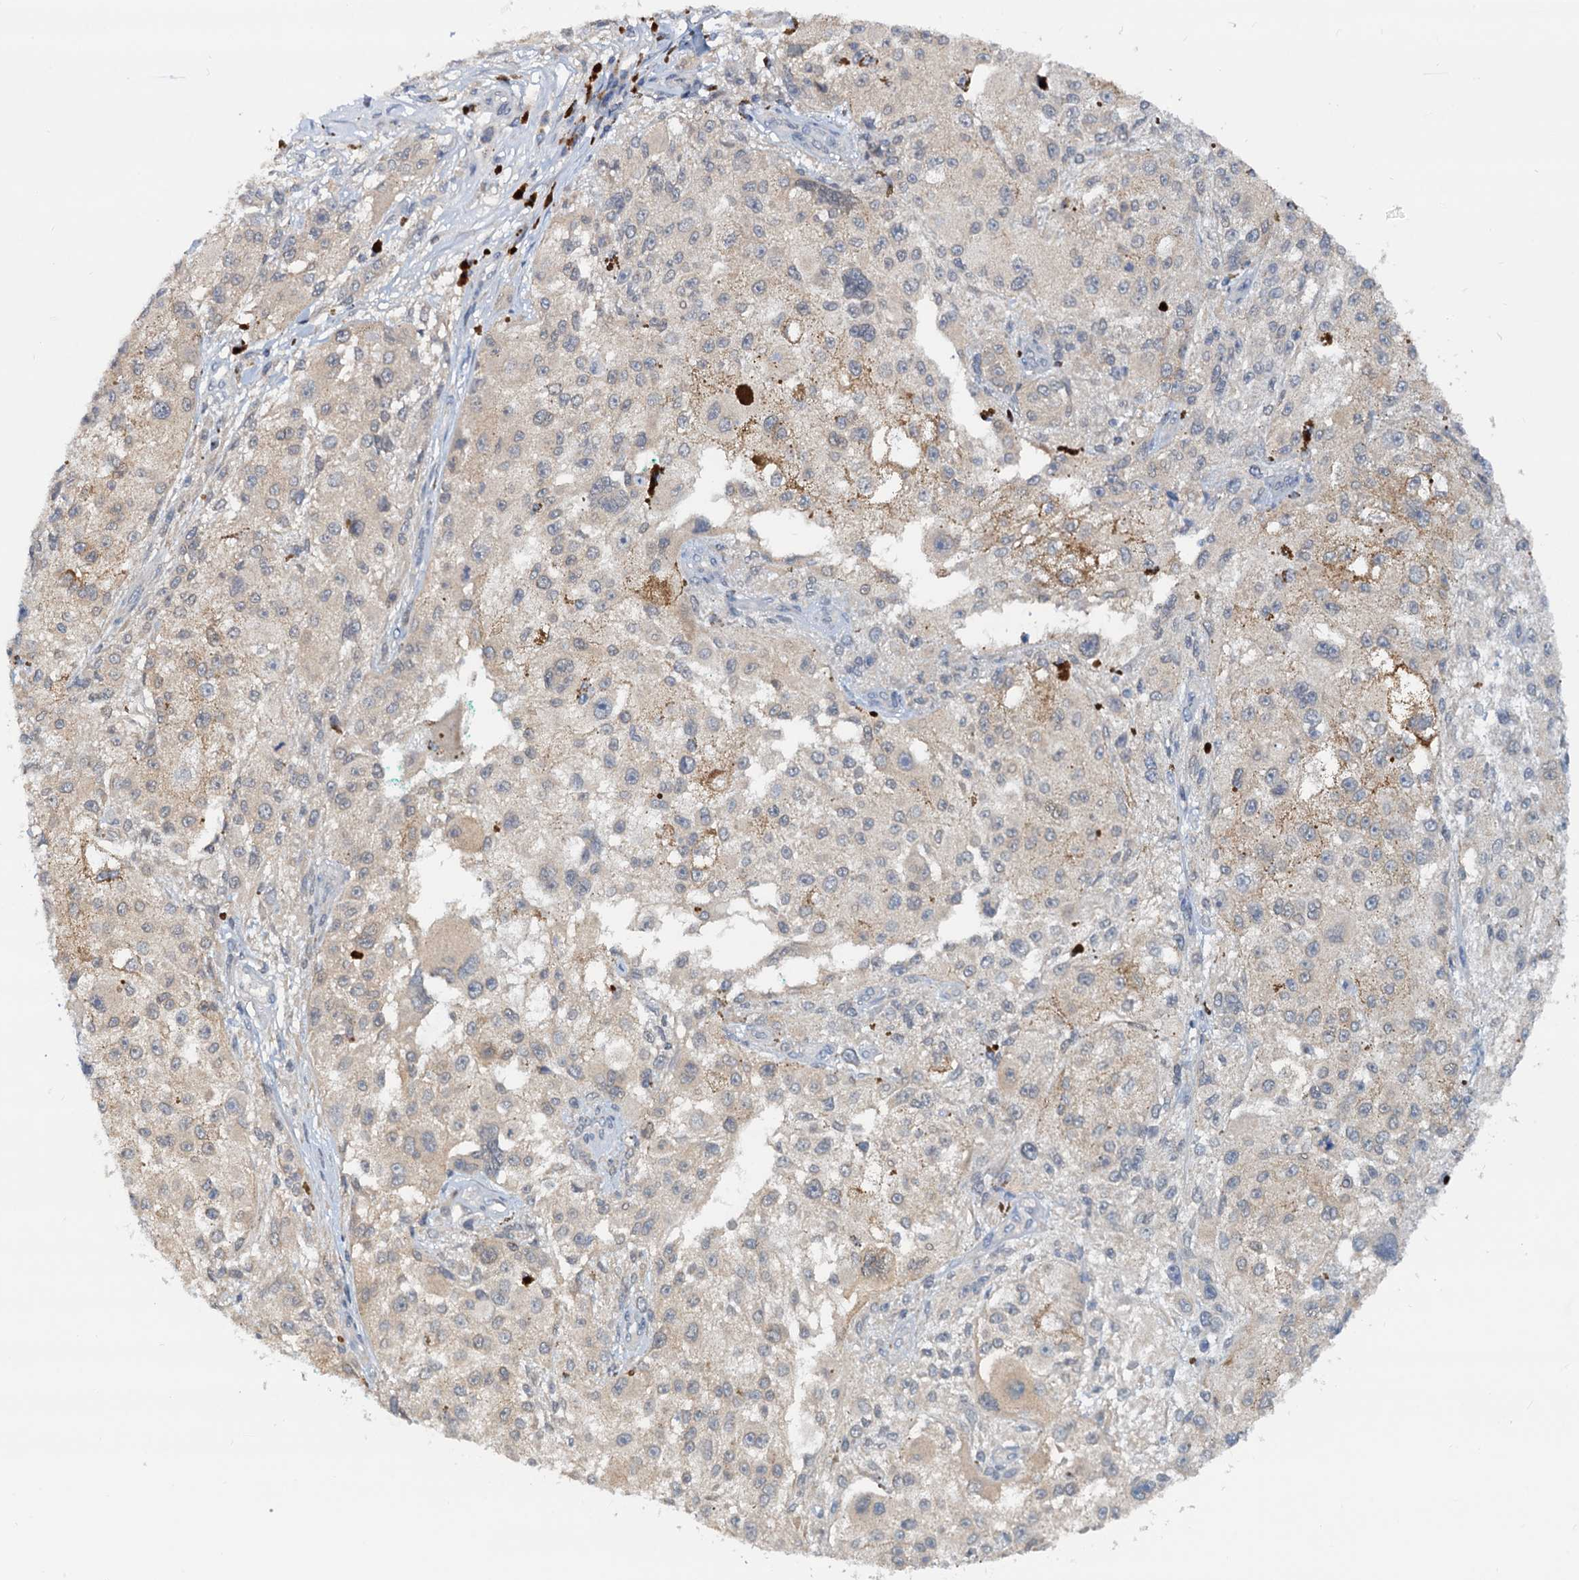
{"staining": {"intensity": "negative", "quantity": "none", "location": "none"}, "tissue": "melanoma", "cell_type": "Tumor cells", "image_type": "cancer", "snomed": [{"axis": "morphology", "description": "Necrosis, NOS"}, {"axis": "morphology", "description": "Malignant melanoma, NOS"}, {"axis": "topography", "description": "Skin"}], "caption": "This is a photomicrograph of immunohistochemistry (IHC) staining of malignant melanoma, which shows no positivity in tumor cells.", "gene": "PTGES3", "patient": {"sex": "female", "age": 87}}